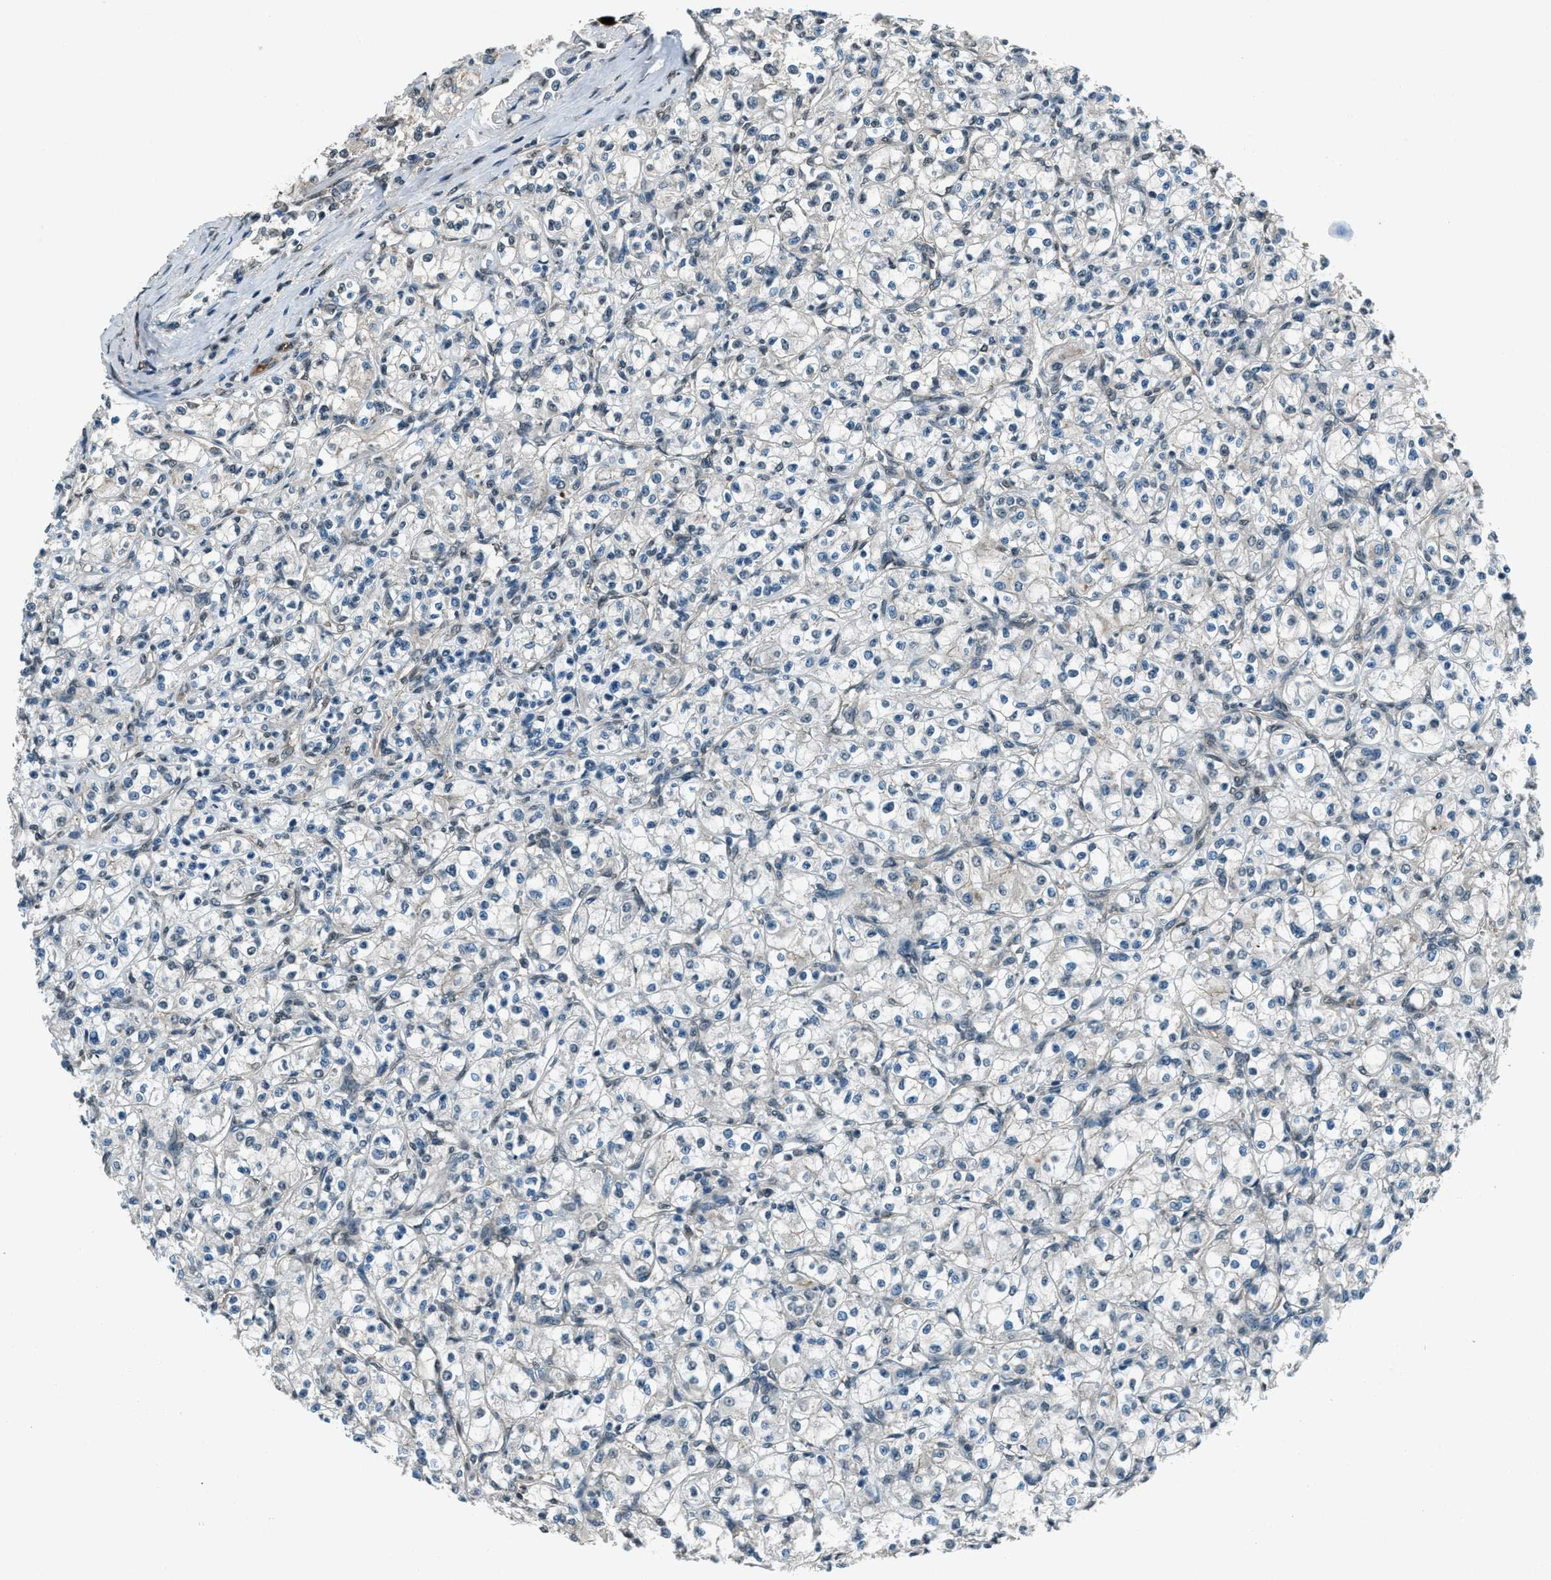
{"staining": {"intensity": "negative", "quantity": "none", "location": "none"}, "tissue": "renal cancer", "cell_type": "Tumor cells", "image_type": "cancer", "snomed": [{"axis": "morphology", "description": "Adenocarcinoma, NOS"}, {"axis": "topography", "description": "Kidney"}], "caption": "IHC micrograph of renal cancer (adenocarcinoma) stained for a protein (brown), which reveals no expression in tumor cells. (DAB (3,3'-diaminobenzidine) immunohistochemistry, high magnification).", "gene": "SVIL", "patient": {"sex": "male", "age": 77}}